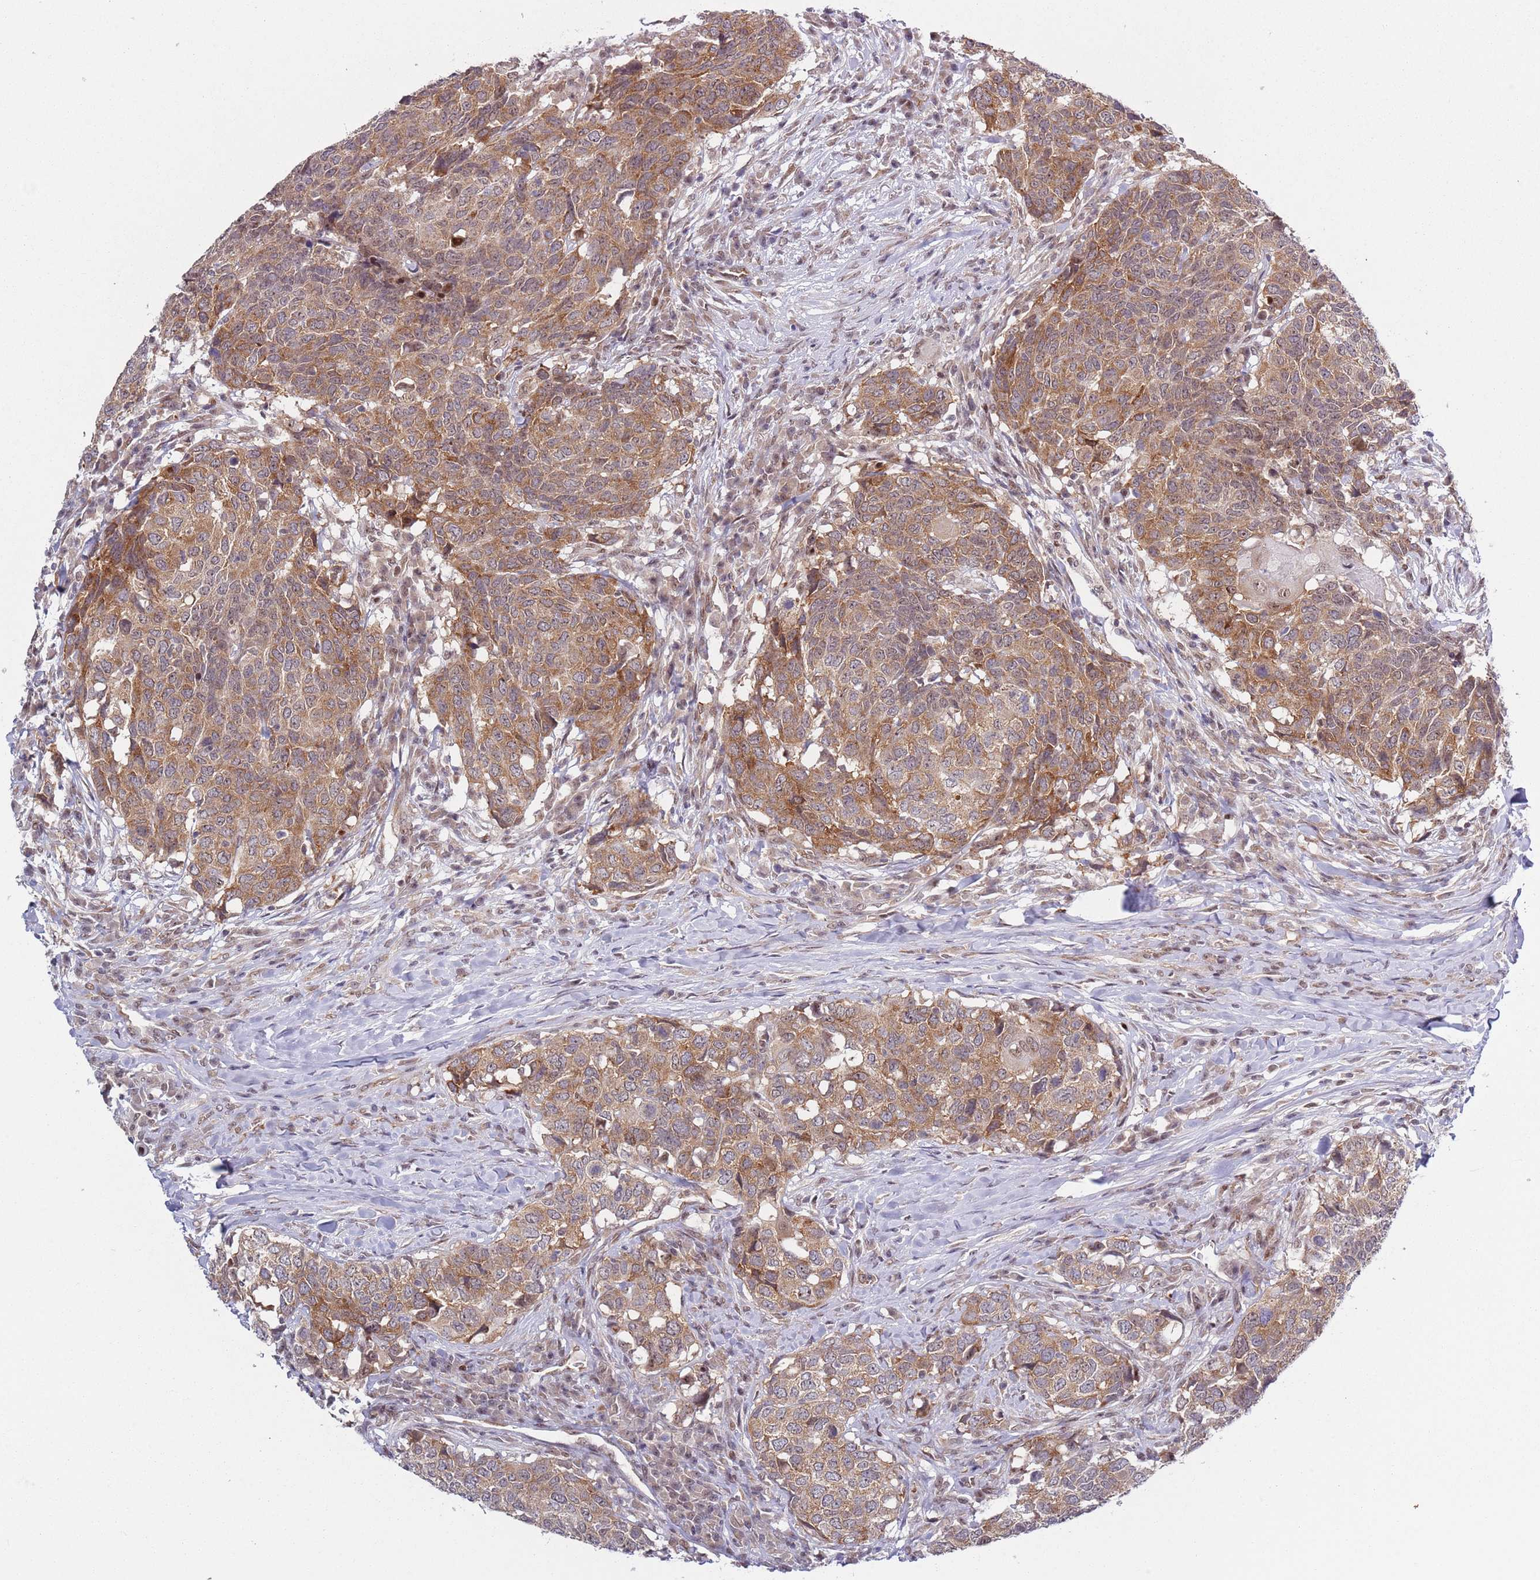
{"staining": {"intensity": "moderate", "quantity": ">75%", "location": "cytoplasmic/membranous"}, "tissue": "head and neck cancer", "cell_type": "Tumor cells", "image_type": "cancer", "snomed": [{"axis": "morphology", "description": "Normal tissue, NOS"}, {"axis": "morphology", "description": "Squamous cell carcinoma, NOS"}, {"axis": "topography", "description": "Skeletal muscle"}, {"axis": "topography", "description": "Vascular tissue"}, {"axis": "topography", "description": "Peripheral nerve tissue"}, {"axis": "topography", "description": "Head-Neck"}], "caption": "The photomicrograph displays a brown stain indicating the presence of a protein in the cytoplasmic/membranous of tumor cells in head and neck squamous cell carcinoma. (Brightfield microscopy of DAB IHC at high magnification).", "gene": "SLC25A32", "patient": {"sex": "male", "age": 66}}